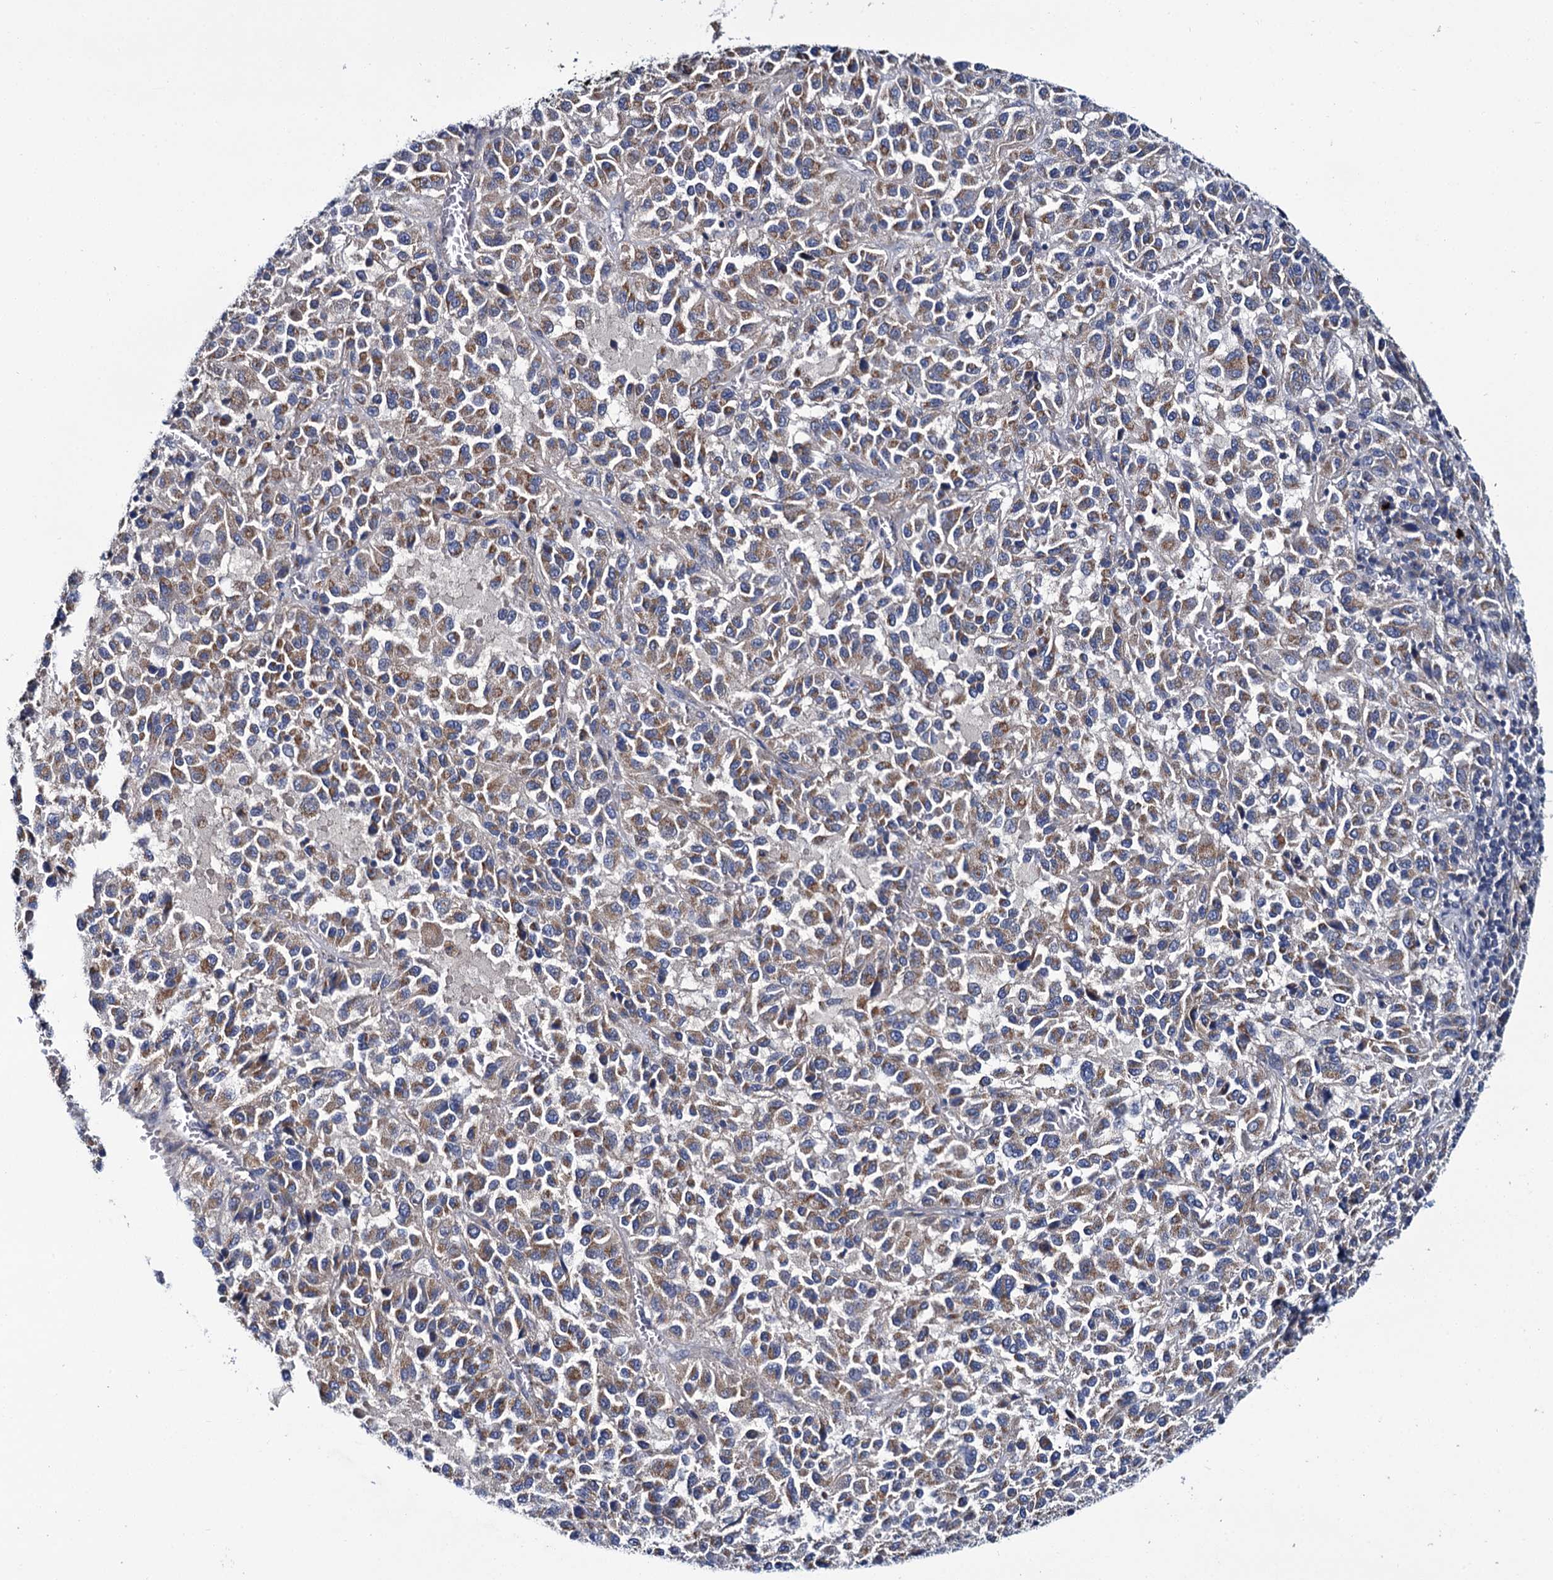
{"staining": {"intensity": "moderate", "quantity": ">75%", "location": "cytoplasmic/membranous"}, "tissue": "melanoma", "cell_type": "Tumor cells", "image_type": "cancer", "snomed": [{"axis": "morphology", "description": "Malignant melanoma, Metastatic site"}, {"axis": "topography", "description": "Lung"}], "caption": "This micrograph demonstrates immunohistochemistry staining of melanoma, with medium moderate cytoplasmic/membranous staining in approximately >75% of tumor cells.", "gene": "CEP295", "patient": {"sex": "male", "age": 64}}